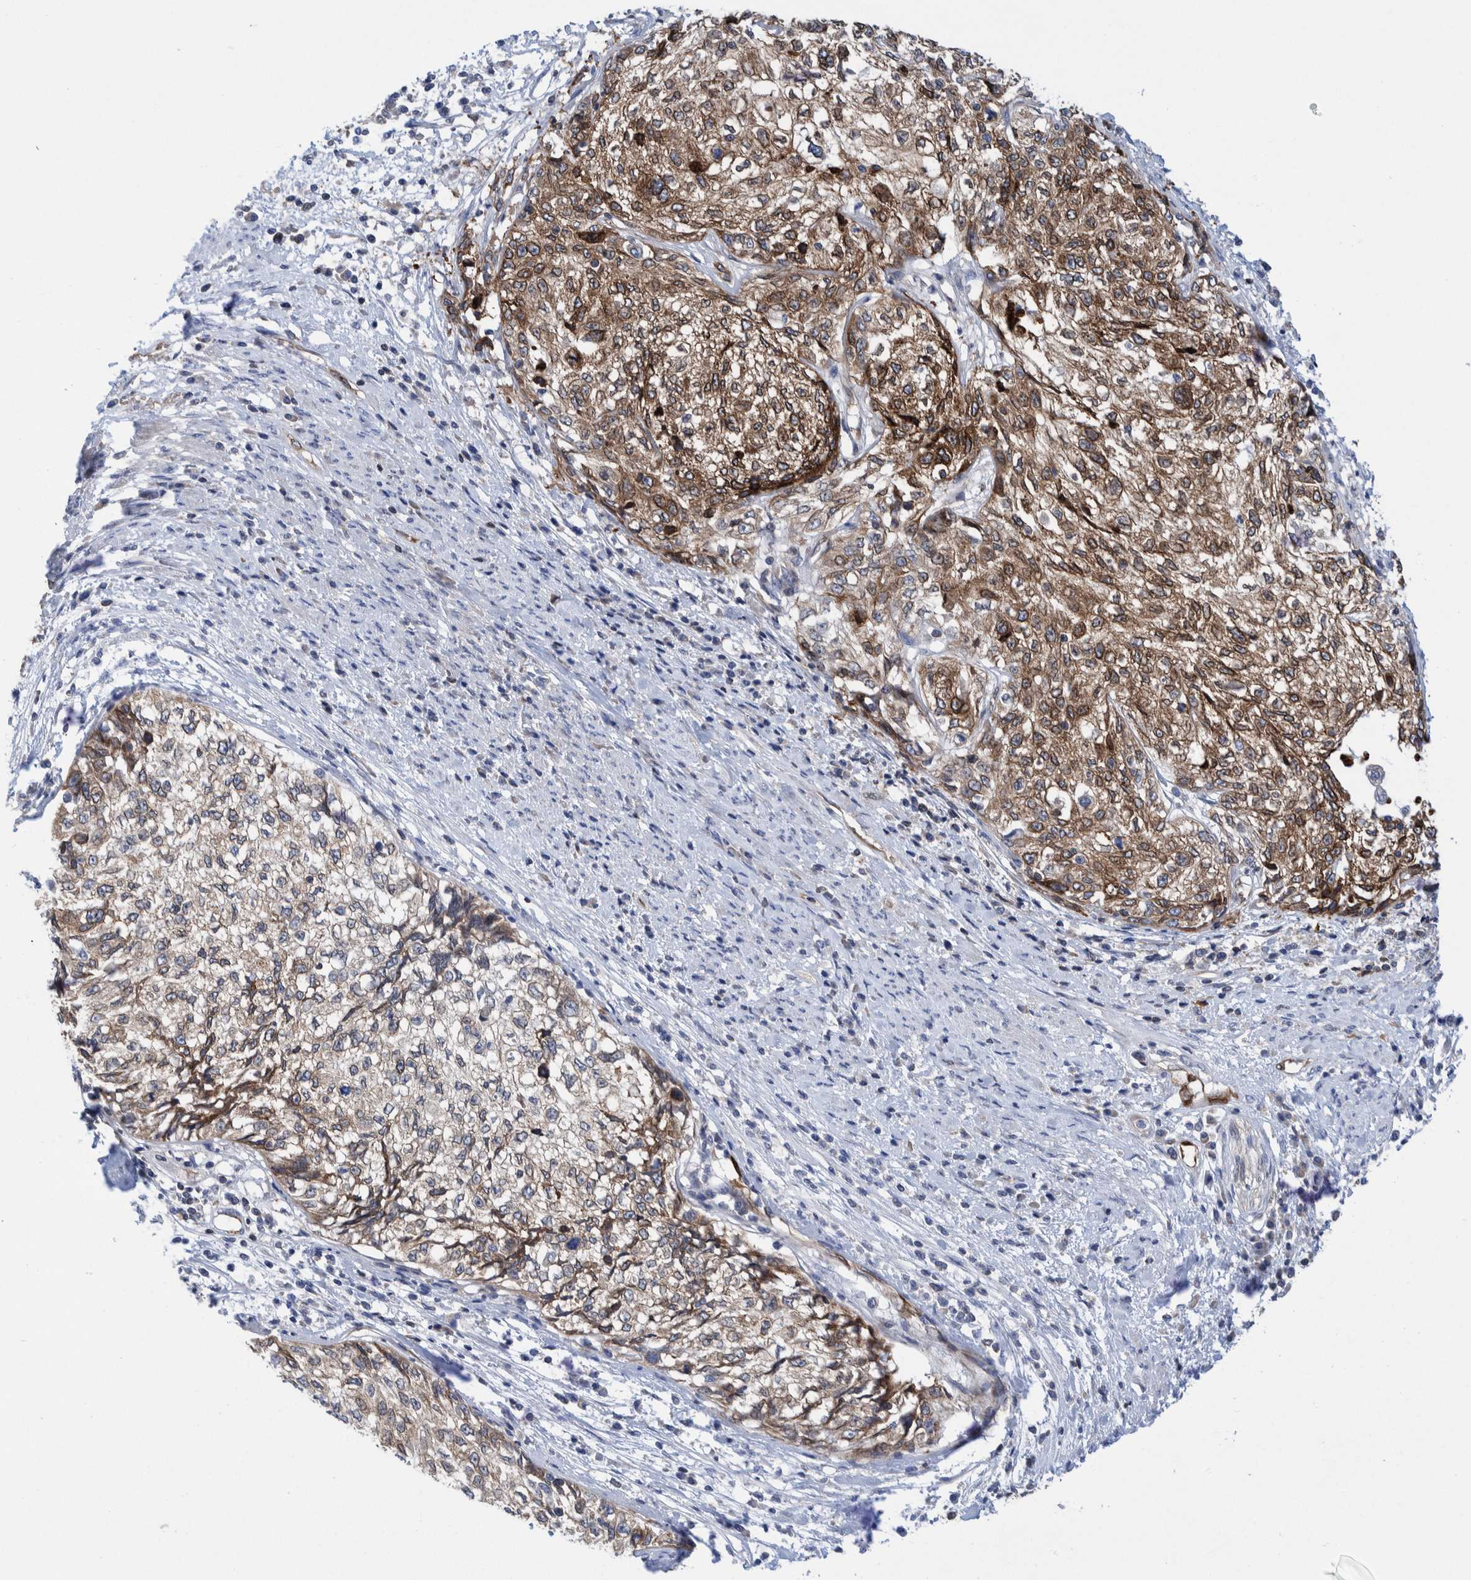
{"staining": {"intensity": "moderate", "quantity": ">75%", "location": "cytoplasmic/membranous"}, "tissue": "cervical cancer", "cell_type": "Tumor cells", "image_type": "cancer", "snomed": [{"axis": "morphology", "description": "Squamous cell carcinoma, NOS"}, {"axis": "topography", "description": "Cervix"}], "caption": "Cervical cancer (squamous cell carcinoma) stained with immunohistochemistry (IHC) exhibits moderate cytoplasmic/membranous positivity in approximately >75% of tumor cells. (brown staining indicates protein expression, while blue staining denotes nuclei).", "gene": "THEM6", "patient": {"sex": "female", "age": 57}}